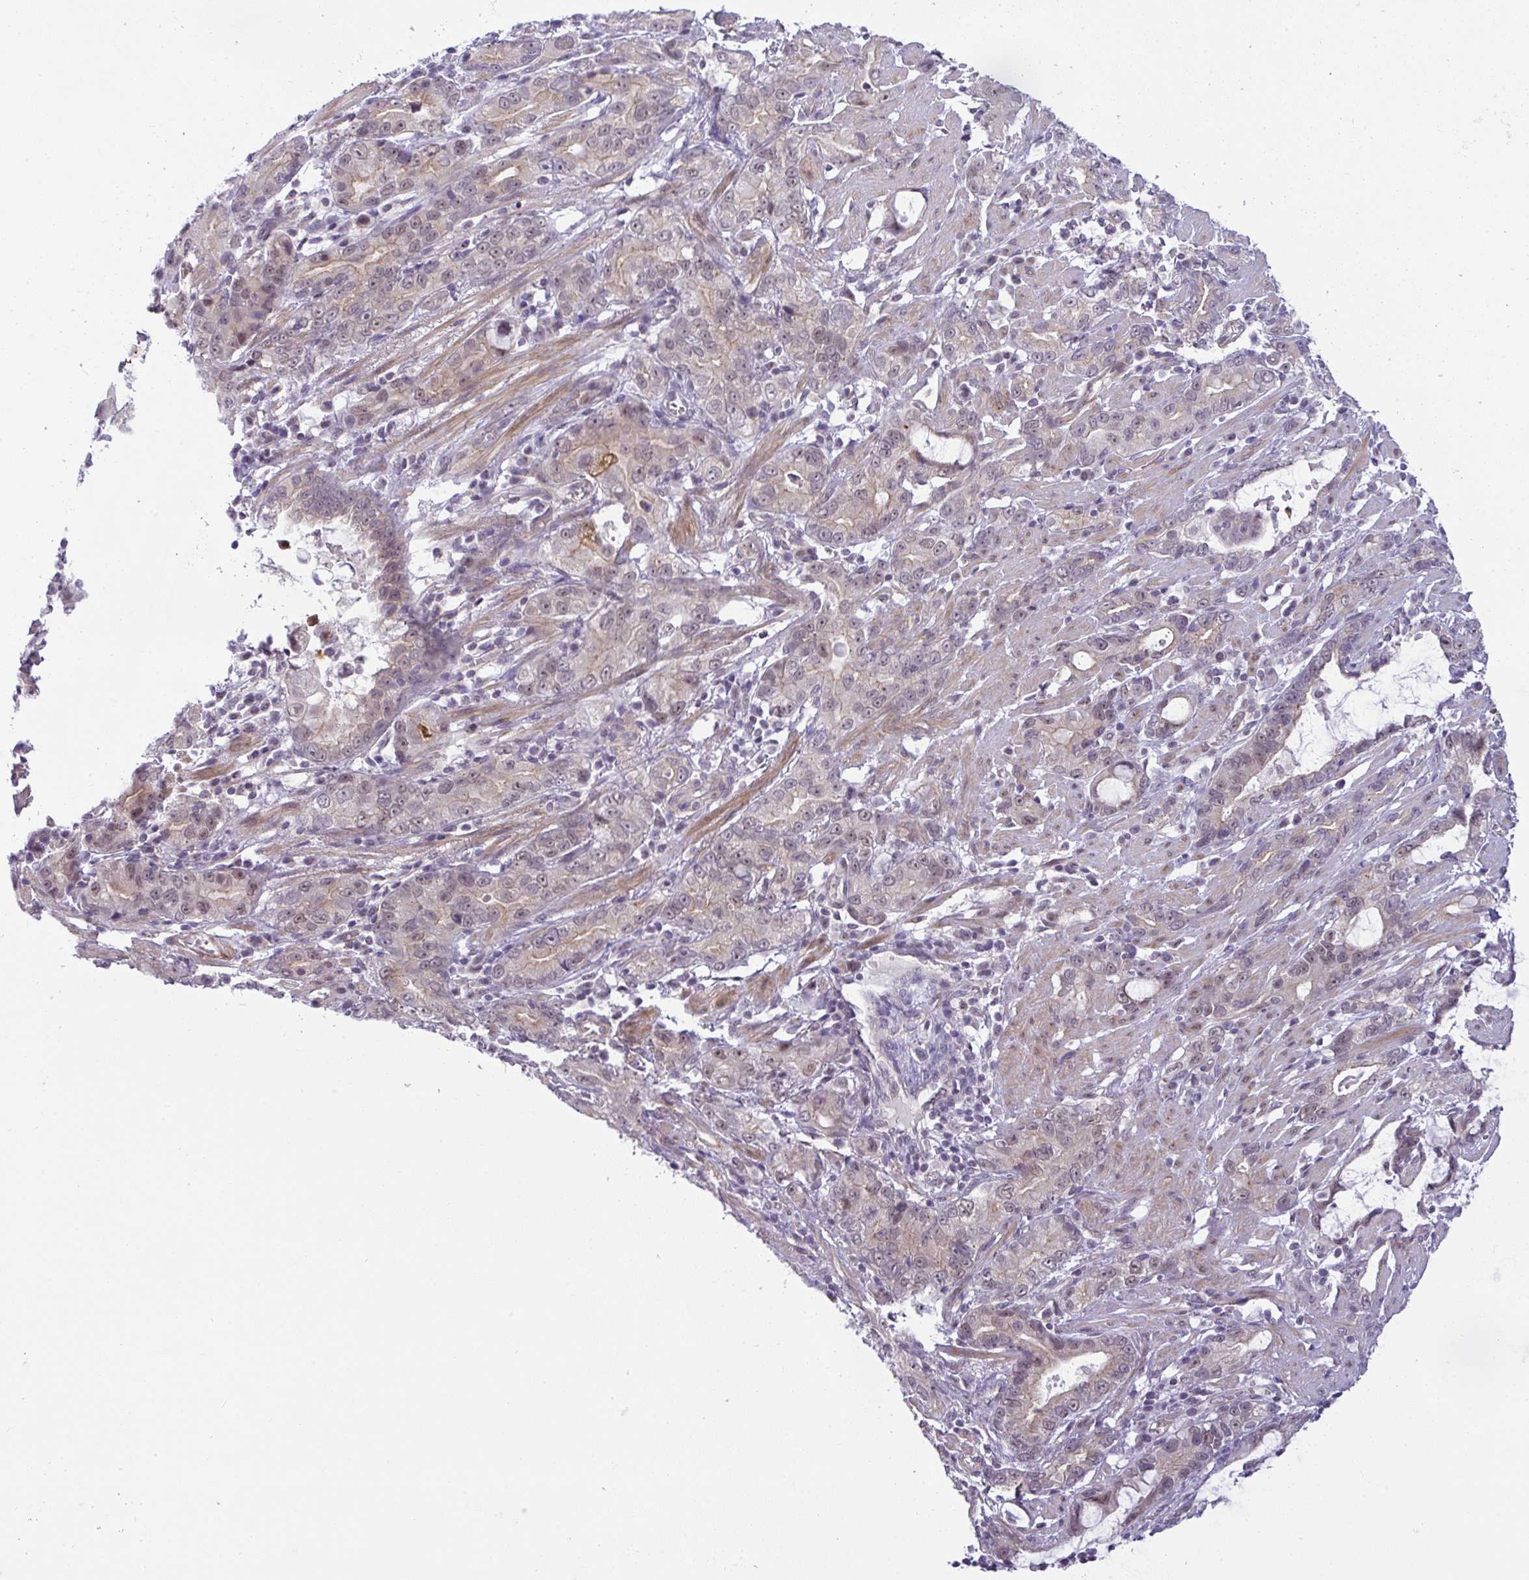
{"staining": {"intensity": "weak", "quantity": "25%-75%", "location": "nuclear"}, "tissue": "stomach cancer", "cell_type": "Tumor cells", "image_type": "cancer", "snomed": [{"axis": "morphology", "description": "Adenocarcinoma, NOS"}, {"axis": "topography", "description": "Stomach"}], "caption": "Protein expression analysis of stomach adenocarcinoma reveals weak nuclear positivity in about 25%-75% of tumor cells. Nuclei are stained in blue.", "gene": "DZIP1", "patient": {"sex": "male", "age": 55}}